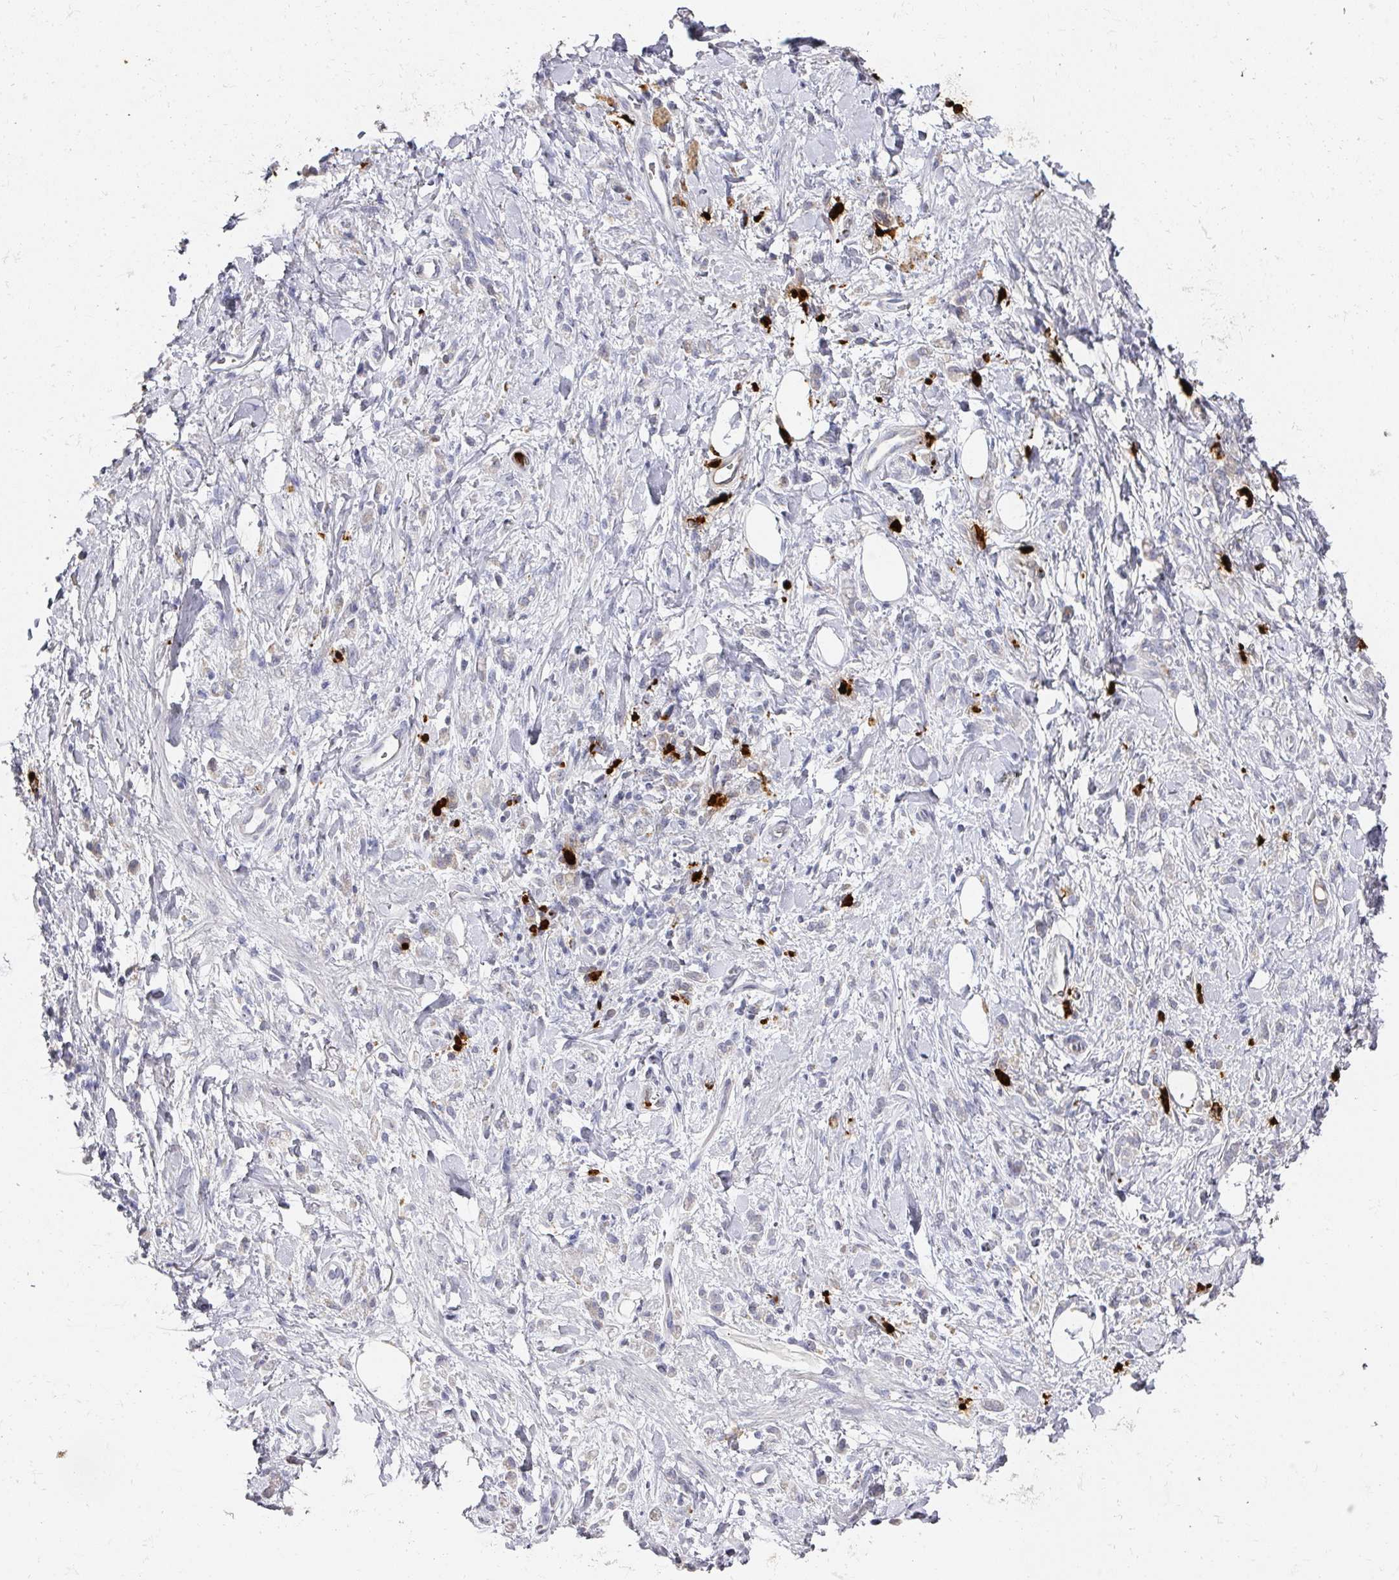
{"staining": {"intensity": "negative", "quantity": "none", "location": "none"}, "tissue": "stomach cancer", "cell_type": "Tumor cells", "image_type": "cancer", "snomed": [{"axis": "morphology", "description": "Adenocarcinoma, NOS"}, {"axis": "topography", "description": "Stomach"}], "caption": "Immunohistochemical staining of stomach adenocarcinoma shows no significant positivity in tumor cells.", "gene": "CAMP", "patient": {"sex": "male", "age": 77}}